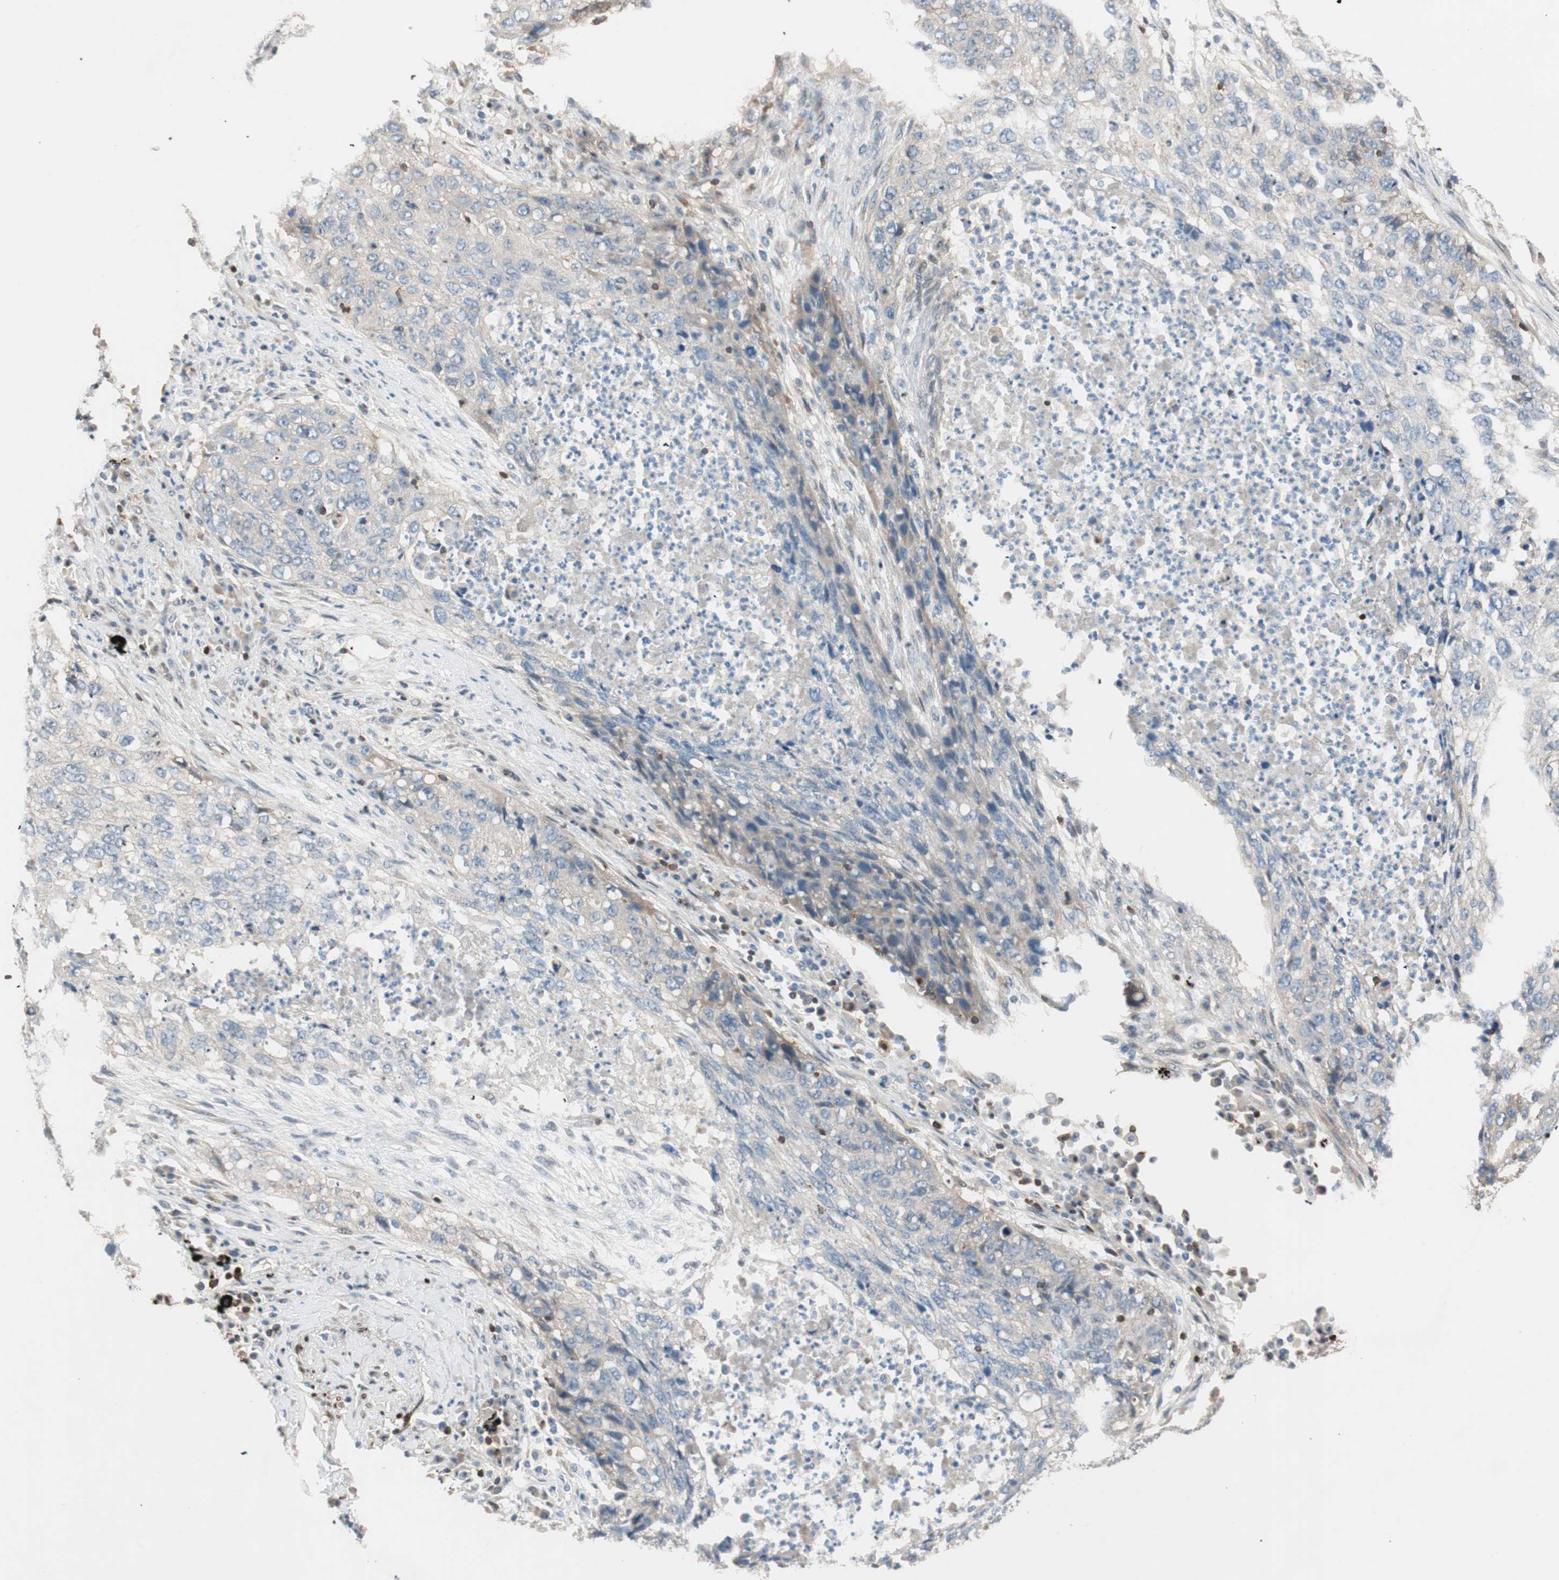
{"staining": {"intensity": "weak", "quantity": "25%-75%", "location": "cytoplasmic/membranous"}, "tissue": "lung cancer", "cell_type": "Tumor cells", "image_type": "cancer", "snomed": [{"axis": "morphology", "description": "Squamous cell carcinoma, NOS"}, {"axis": "topography", "description": "Lung"}], "caption": "IHC of human lung squamous cell carcinoma reveals low levels of weak cytoplasmic/membranous expression in about 25%-75% of tumor cells. (DAB IHC, brown staining for protein, blue staining for nuclei).", "gene": "BIN1", "patient": {"sex": "female", "age": 63}}